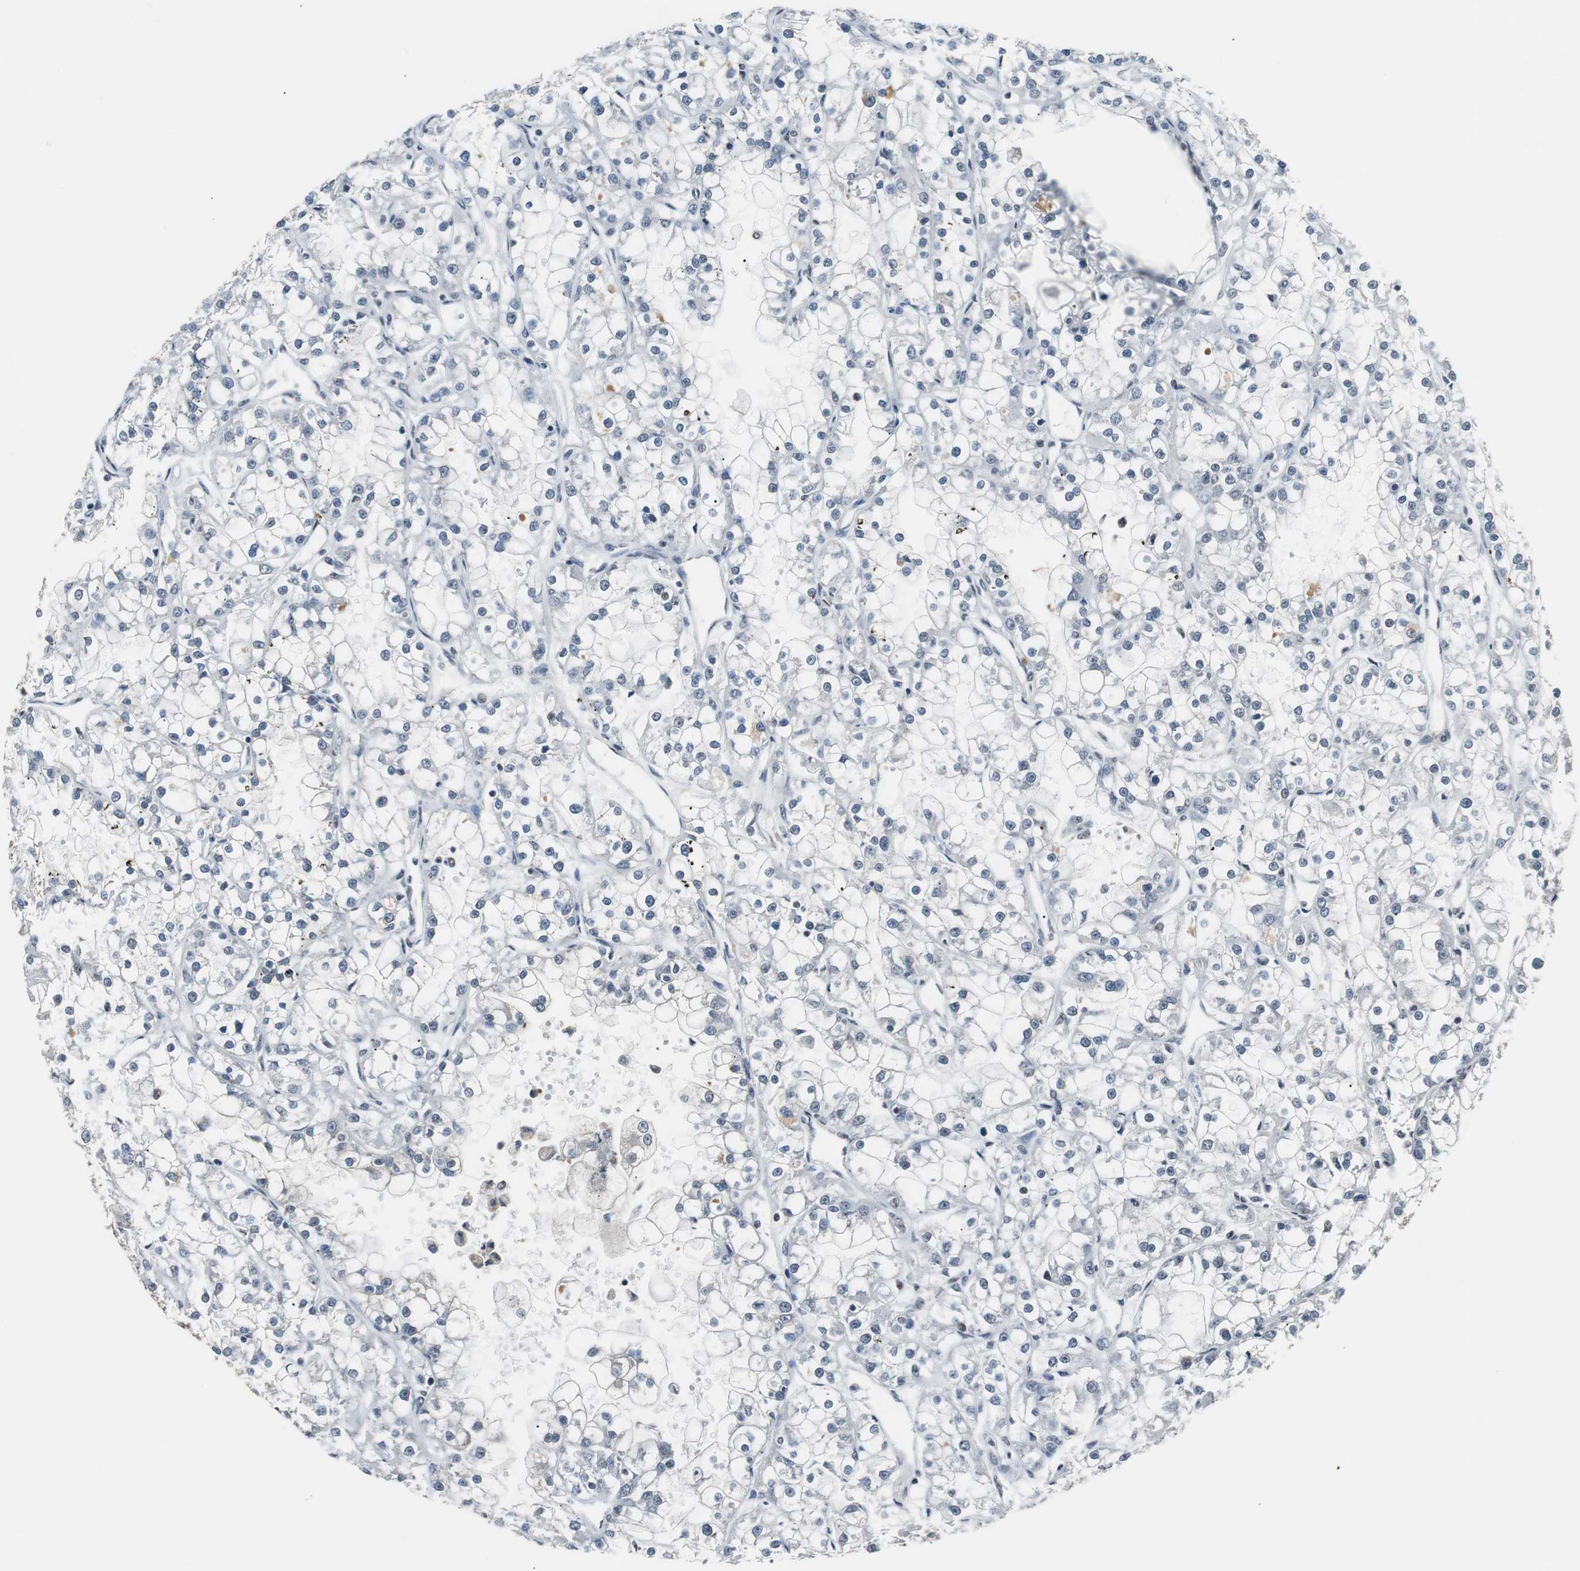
{"staining": {"intensity": "negative", "quantity": "none", "location": "none"}, "tissue": "renal cancer", "cell_type": "Tumor cells", "image_type": "cancer", "snomed": [{"axis": "morphology", "description": "Adenocarcinoma, NOS"}, {"axis": "topography", "description": "Kidney"}], "caption": "DAB (3,3'-diaminobenzidine) immunohistochemical staining of renal adenocarcinoma exhibits no significant positivity in tumor cells. Nuclei are stained in blue.", "gene": "TAF7", "patient": {"sex": "female", "age": 52}}